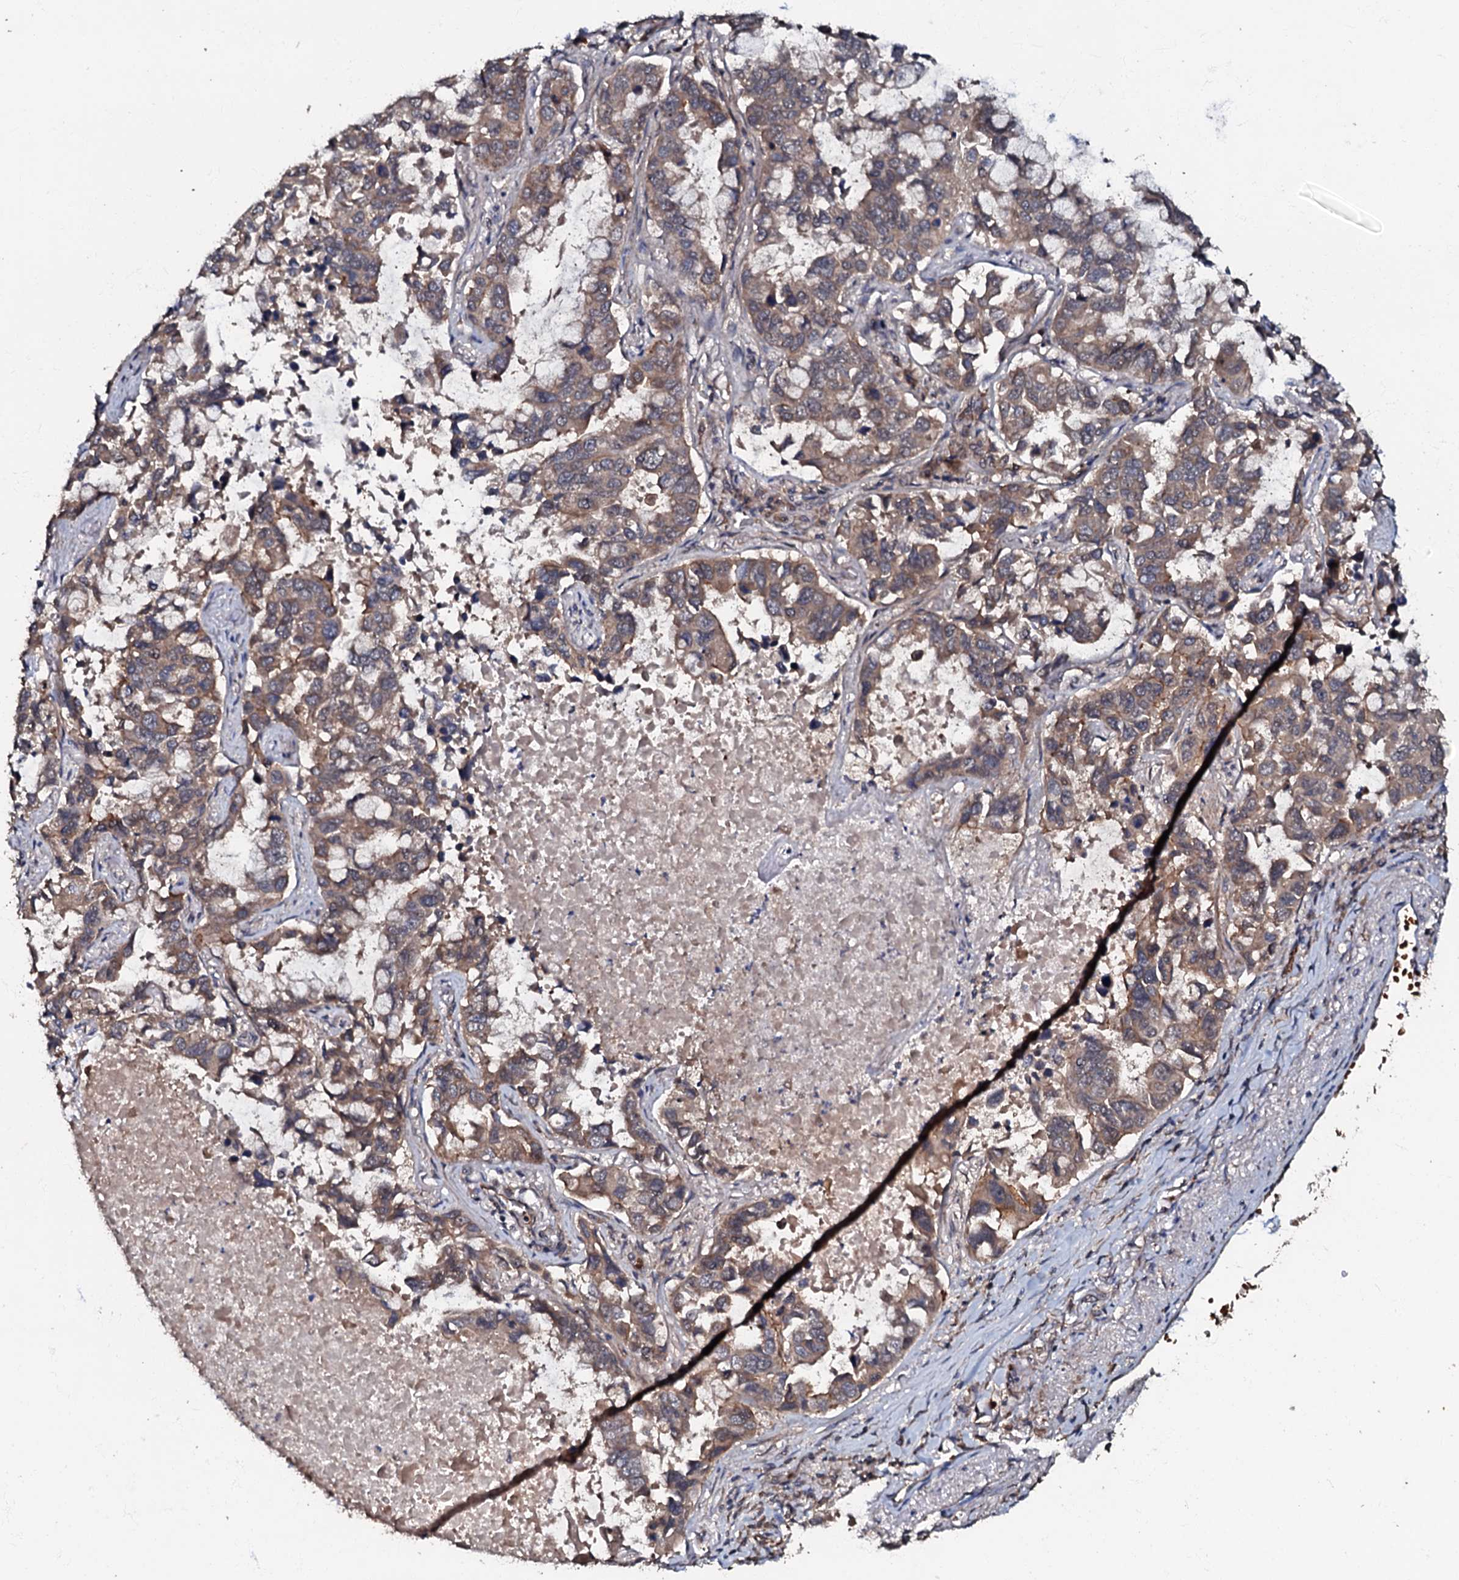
{"staining": {"intensity": "weak", "quantity": ">75%", "location": "cytoplasmic/membranous"}, "tissue": "lung cancer", "cell_type": "Tumor cells", "image_type": "cancer", "snomed": [{"axis": "morphology", "description": "Adenocarcinoma, NOS"}, {"axis": "topography", "description": "Lung"}], "caption": "Weak cytoplasmic/membranous positivity for a protein is seen in about >75% of tumor cells of lung adenocarcinoma using immunohistochemistry (IHC).", "gene": "MANSC4", "patient": {"sex": "male", "age": 64}}